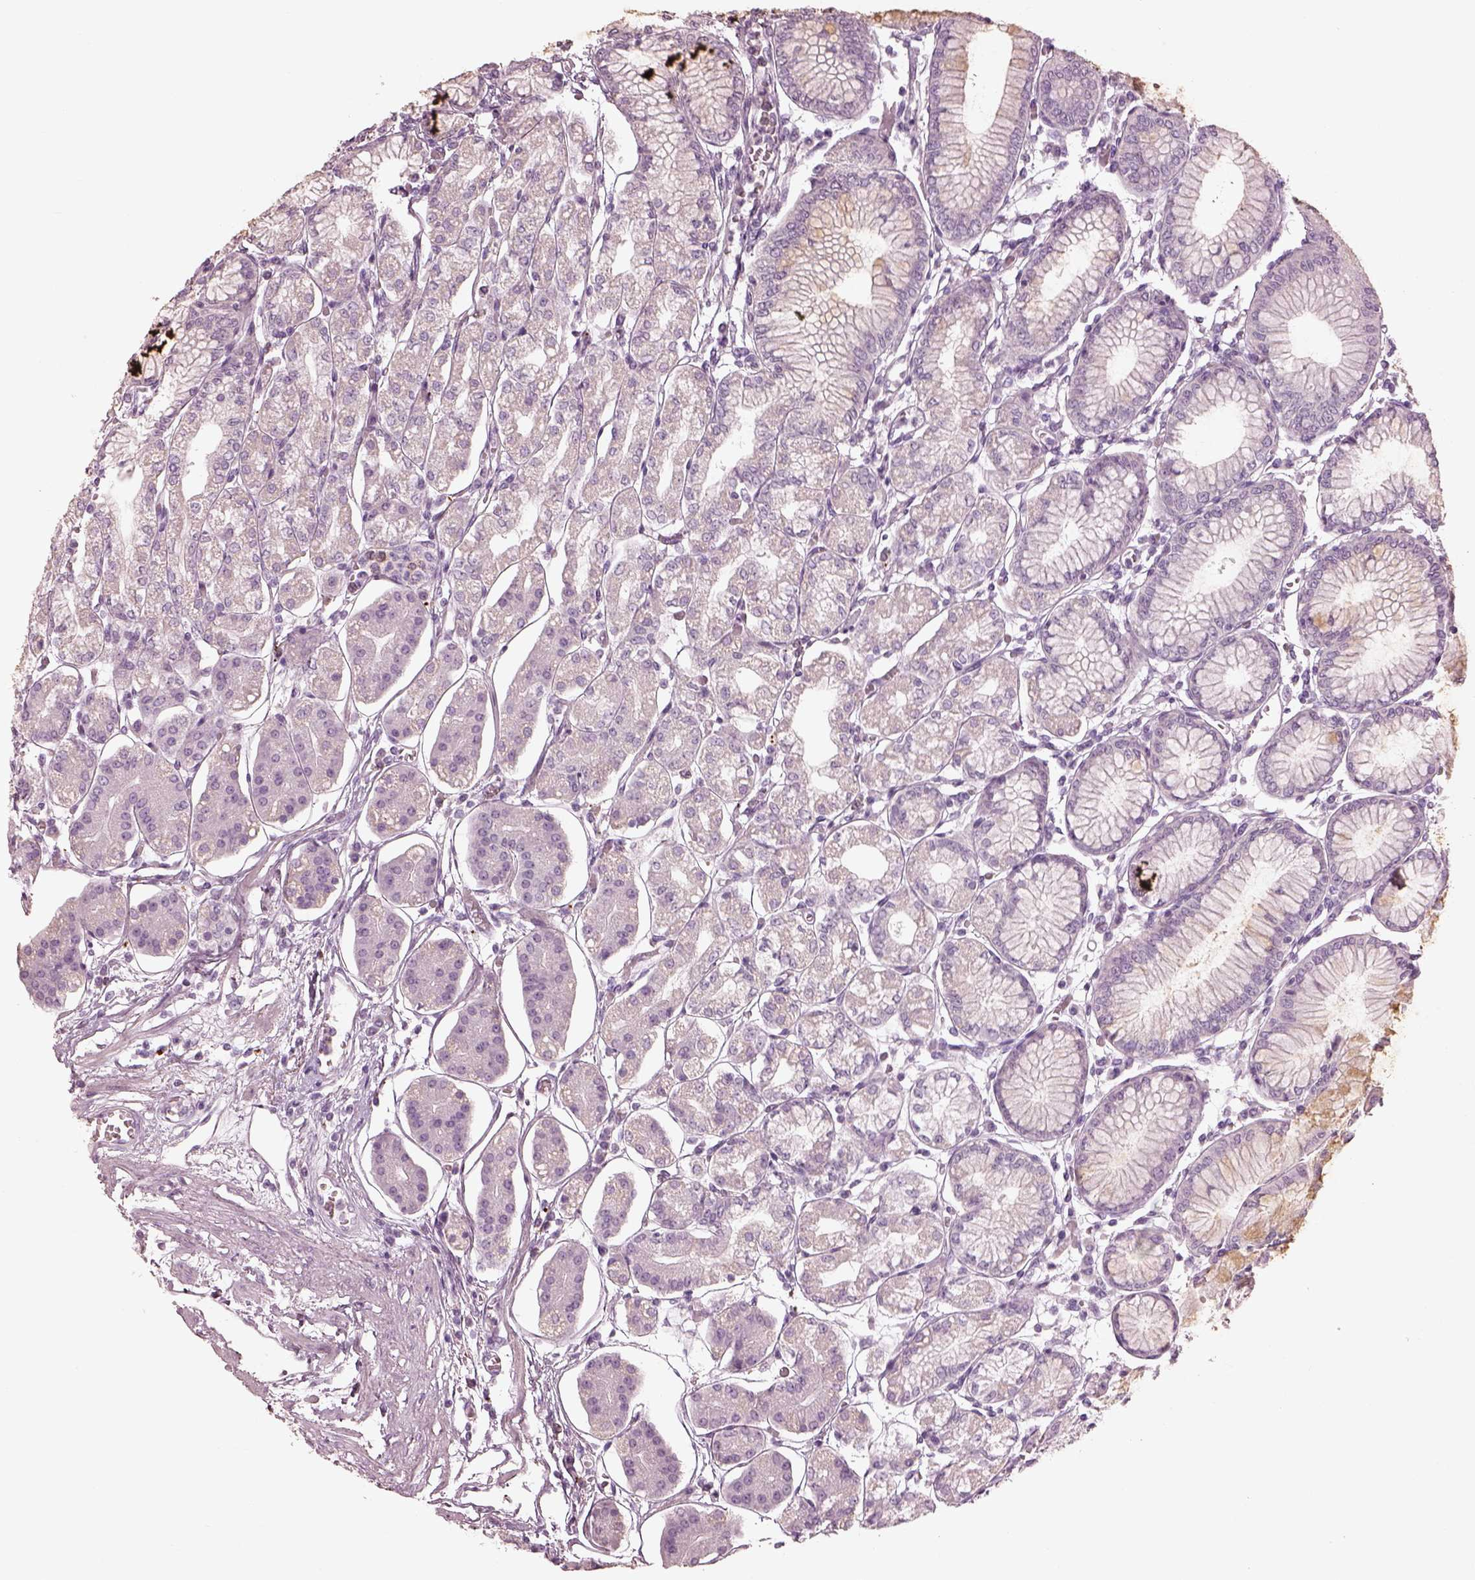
{"staining": {"intensity": "negative", "quantity": "none", "location": "none"}, "tissue": "stomach", "cell_type": "Glandular cells", "image_type": "normal", "snomed": [{"axis": "morphology", "description": "Normal tissue, NOS"}, {"axis": "topography", "description": "Skeletal muscle"}, {"axis": "topography", "description": "Stomach"}], "caption": "The histopathology image displays no staining of glandular cells in normal stomach.", "gene": "RSPH9", "patient": {"sex": "female", "age": 57}}